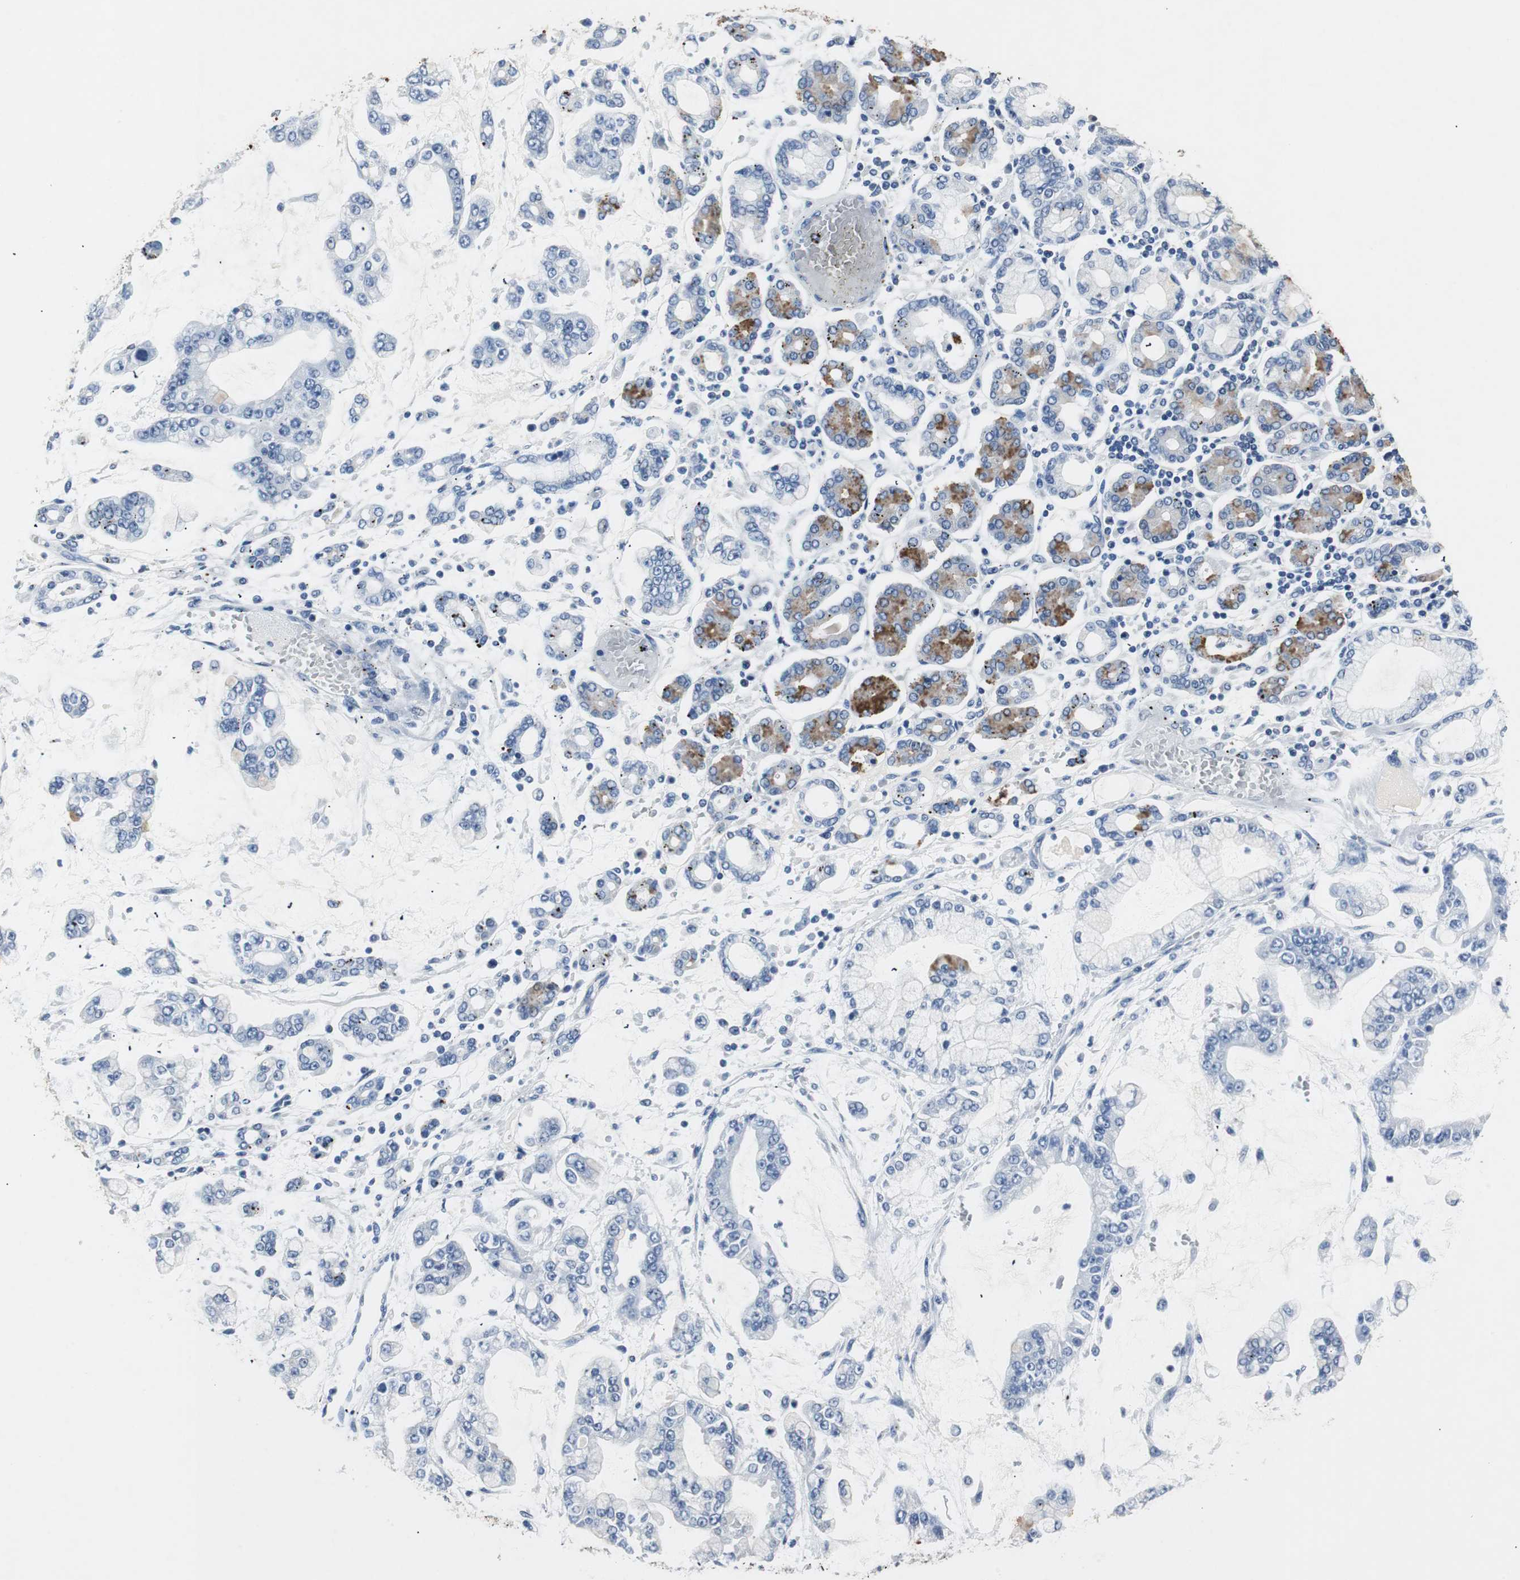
{"staining": {"intensity": "negative", "quantity": "none", "location": "none"}, "tissue": "stomach cancer", "cell_type": "Tumor cells", "image_type": "cancer", "snomed": [{"axis": "morphology", "description": "Normal tissue, NOS"}, {"axis": "morphology", "description": "Adenocarcinoma, NOS"}, {"axis": "topography", "description": "Stomach, upper"}, {"axis": "topography", "description": "Stomach"}], "caption": "Immunohistochemistry of human stomach cancer shows no staining in tumor cells. Nuclei are stained in blue.", "gene": "LRP2", "patient": {"sex": "male", "age": 76}}